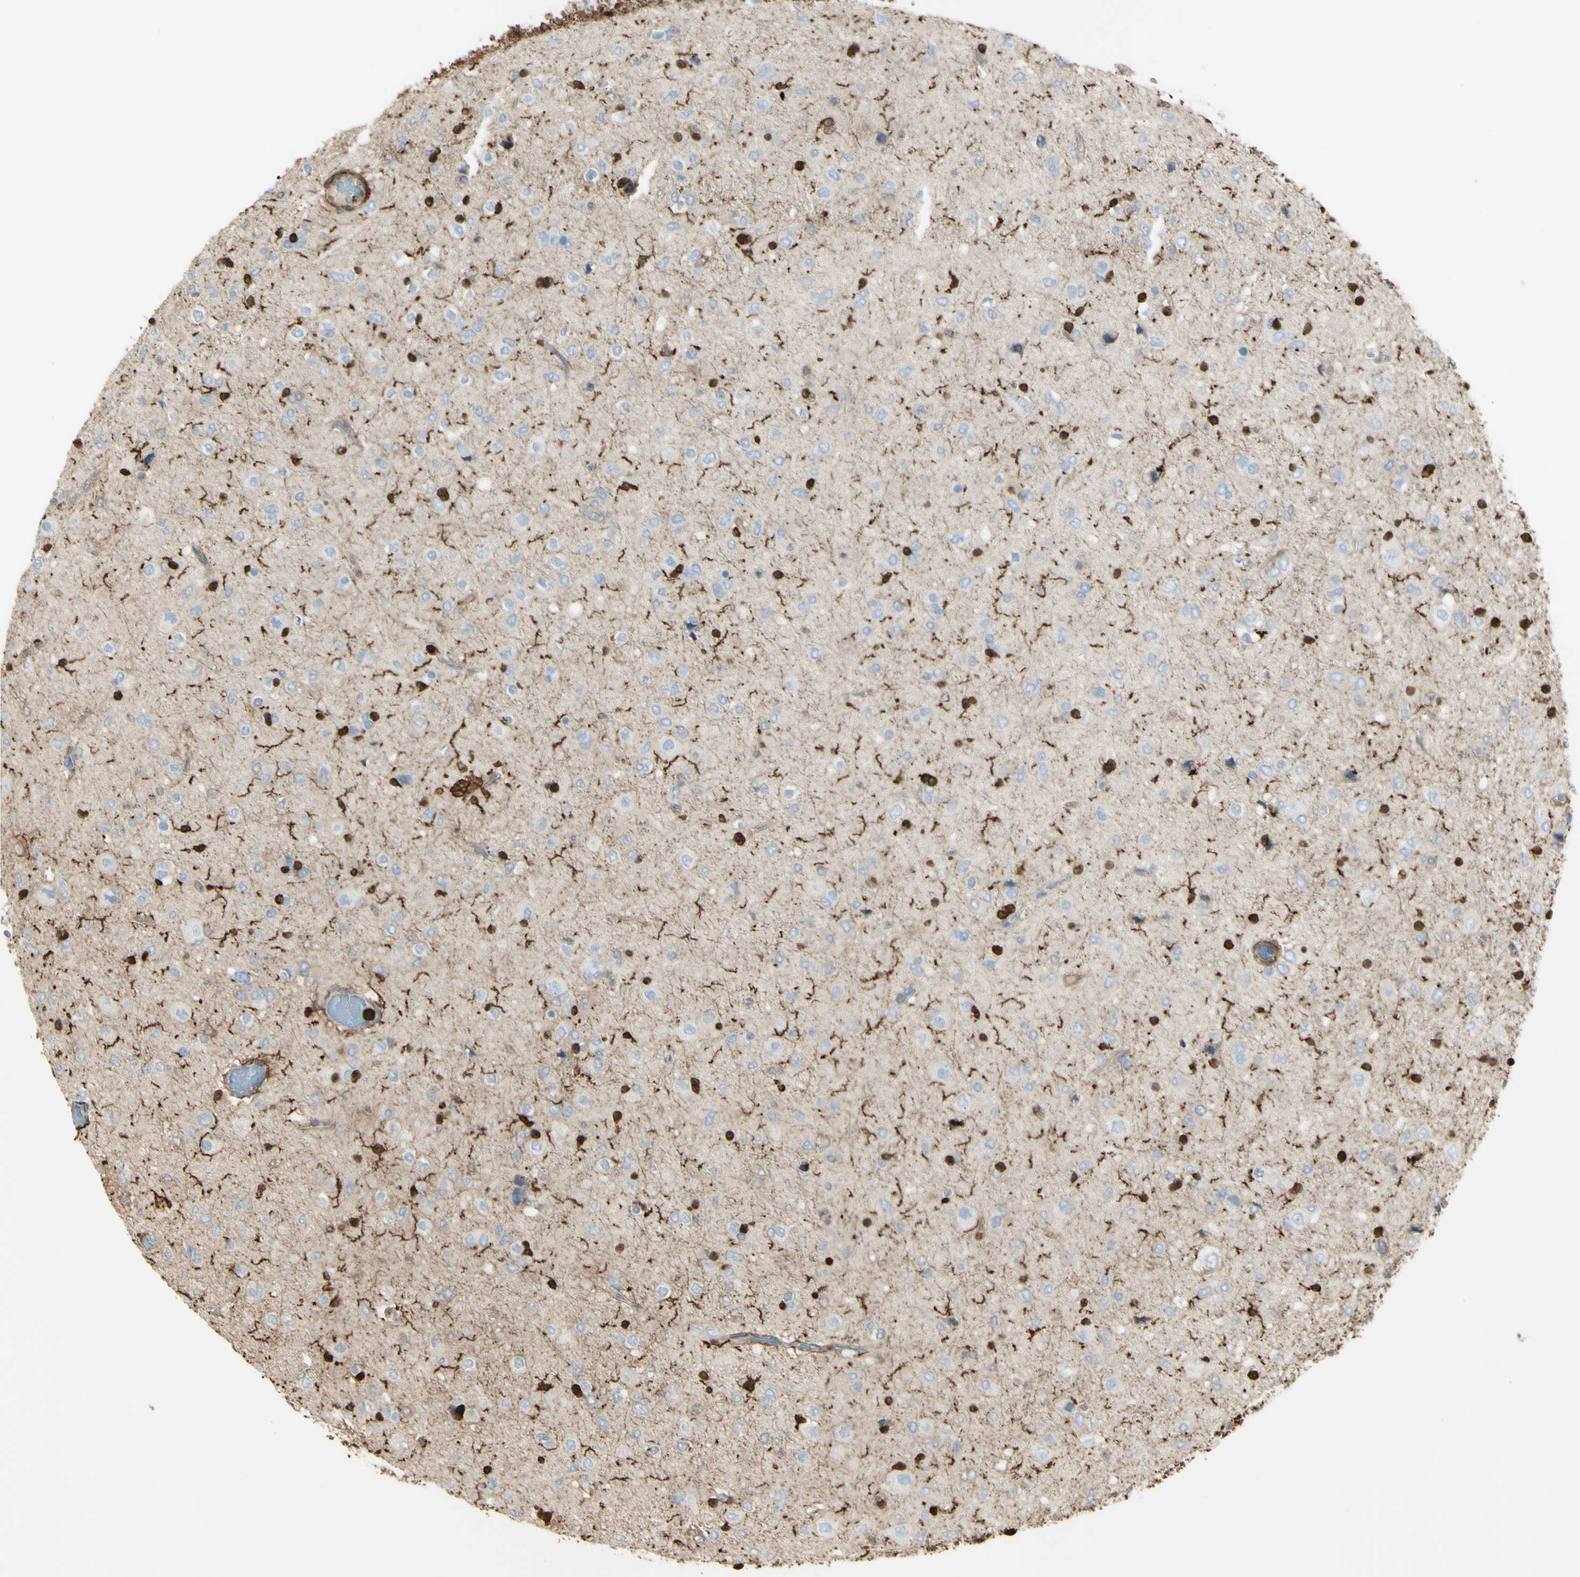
{"staining": {"intensity": "negative", "quantity": "none", "location": "none"}, "tissue": "glioma", "cell_type": "Tumor cells", "image_type": "cancer", "snomed": [{"axis": "morphology", "description": "Glioma, malignant, Low grade"}, {"axis": "topography", "description": "Brain"}], "caption": "IHC image of neoplastic tissue: human glioma stained with DAB (3,3'-diaminobenzidine) exhibits no significant protein positivity in tumor cells. (Stains: DAB (3,3'-diaminobenzidine) immunohistochemistry with hematoxylin counter stain, Microscopy: brightfield microscopy at high magnification).", "gene": "GSN", "patient": {"sex": "male", "age": 77}}